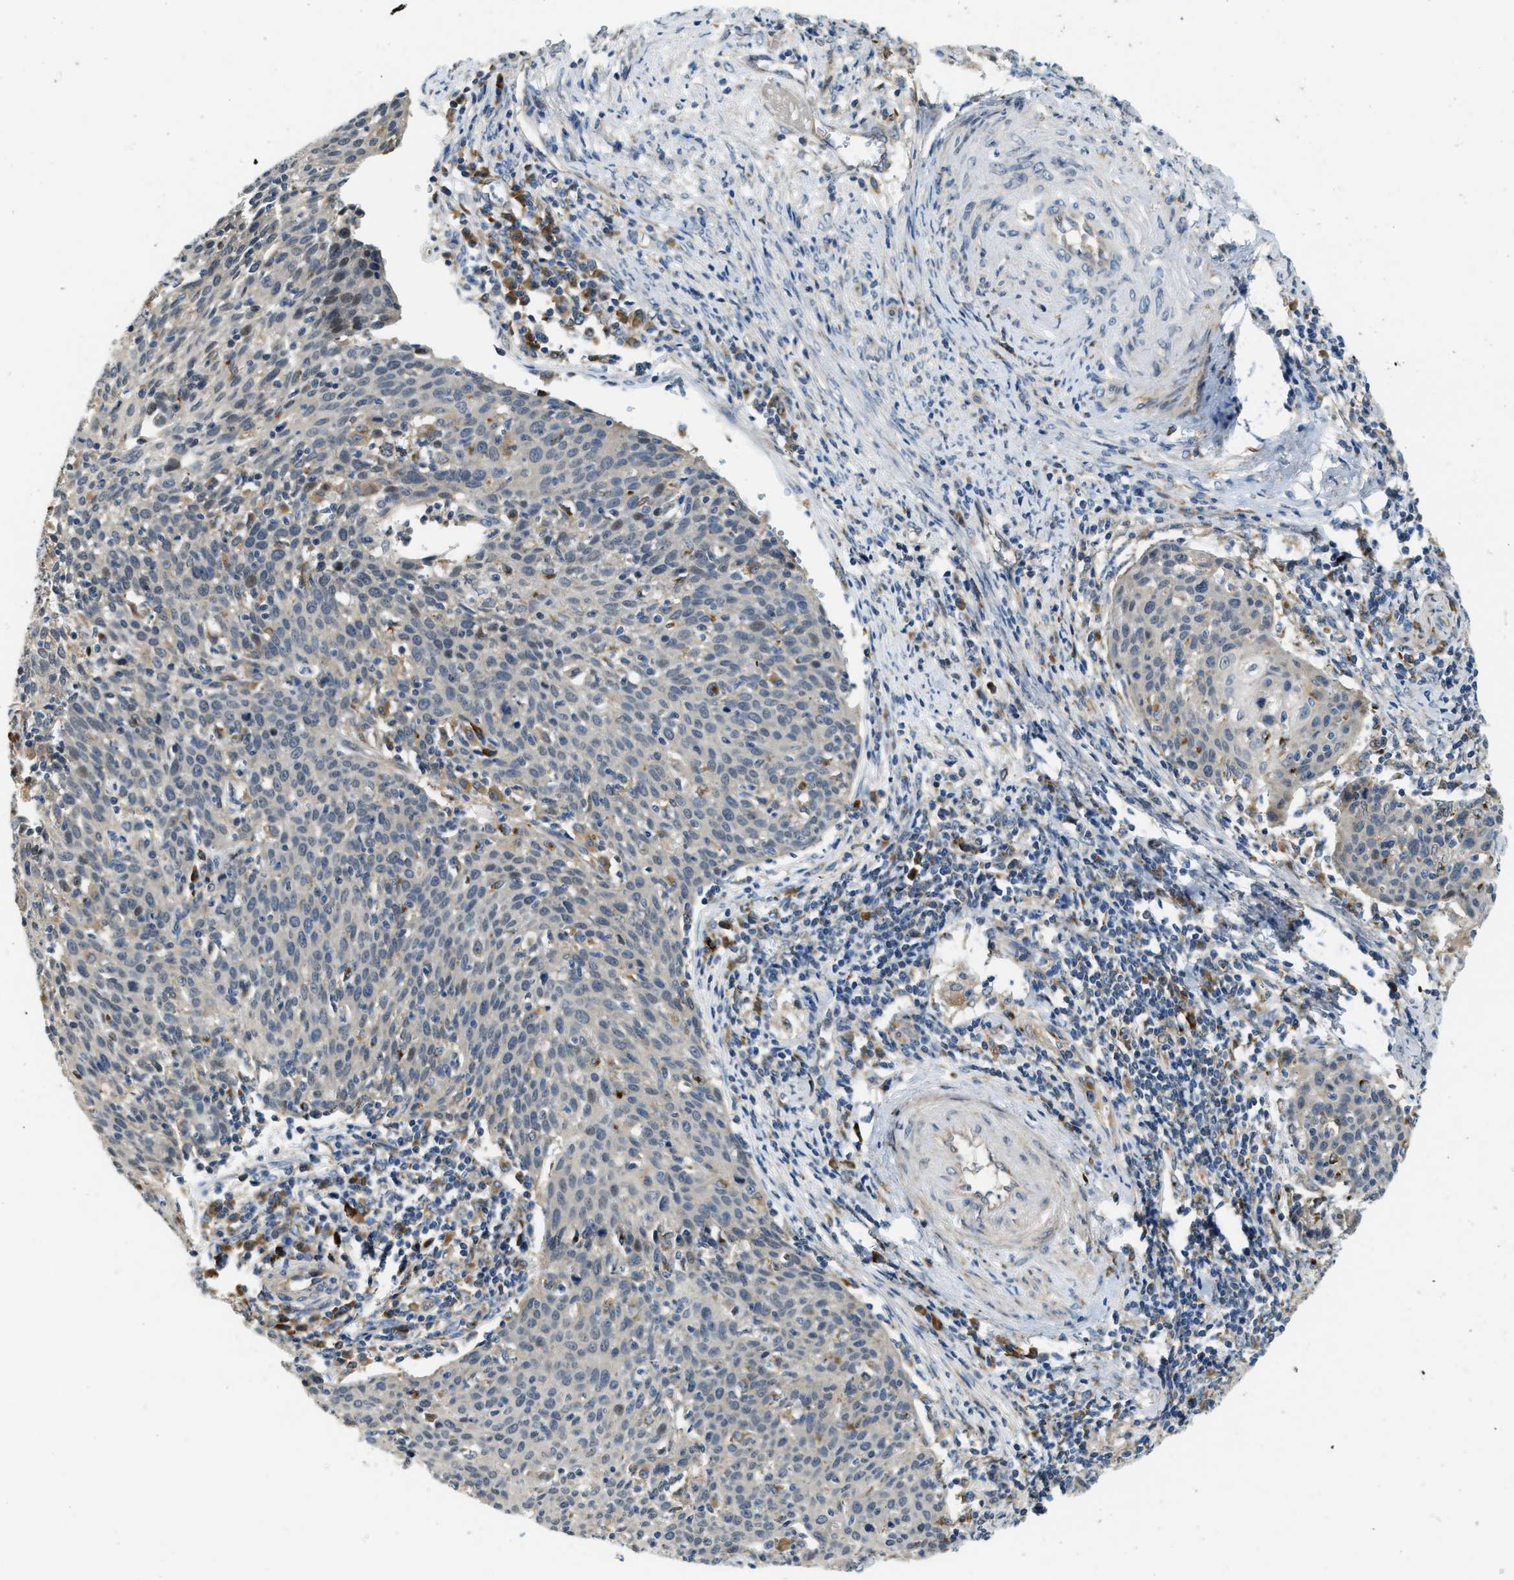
{"staining": {"intensity": "negative", "quantity": "none", "location": "none"}, "tissue": "cervical cancer", "cell_type": "Tumor cells", "image_type": "cancer", "snomed": [{"axis": "morphology", "description": "Squamous cell carcinoma, NOS"}, {"axis": "topography", "description": "Cervix"}], "caption": "High magnification brightfield microscopy of cervical cancer stained with DAB (brown) and counterstained with hematoxylin (blue): tumor cells show no significant staining.", "gene": "STARD3NL", "patient": {"sex": "female", "age": 38}}